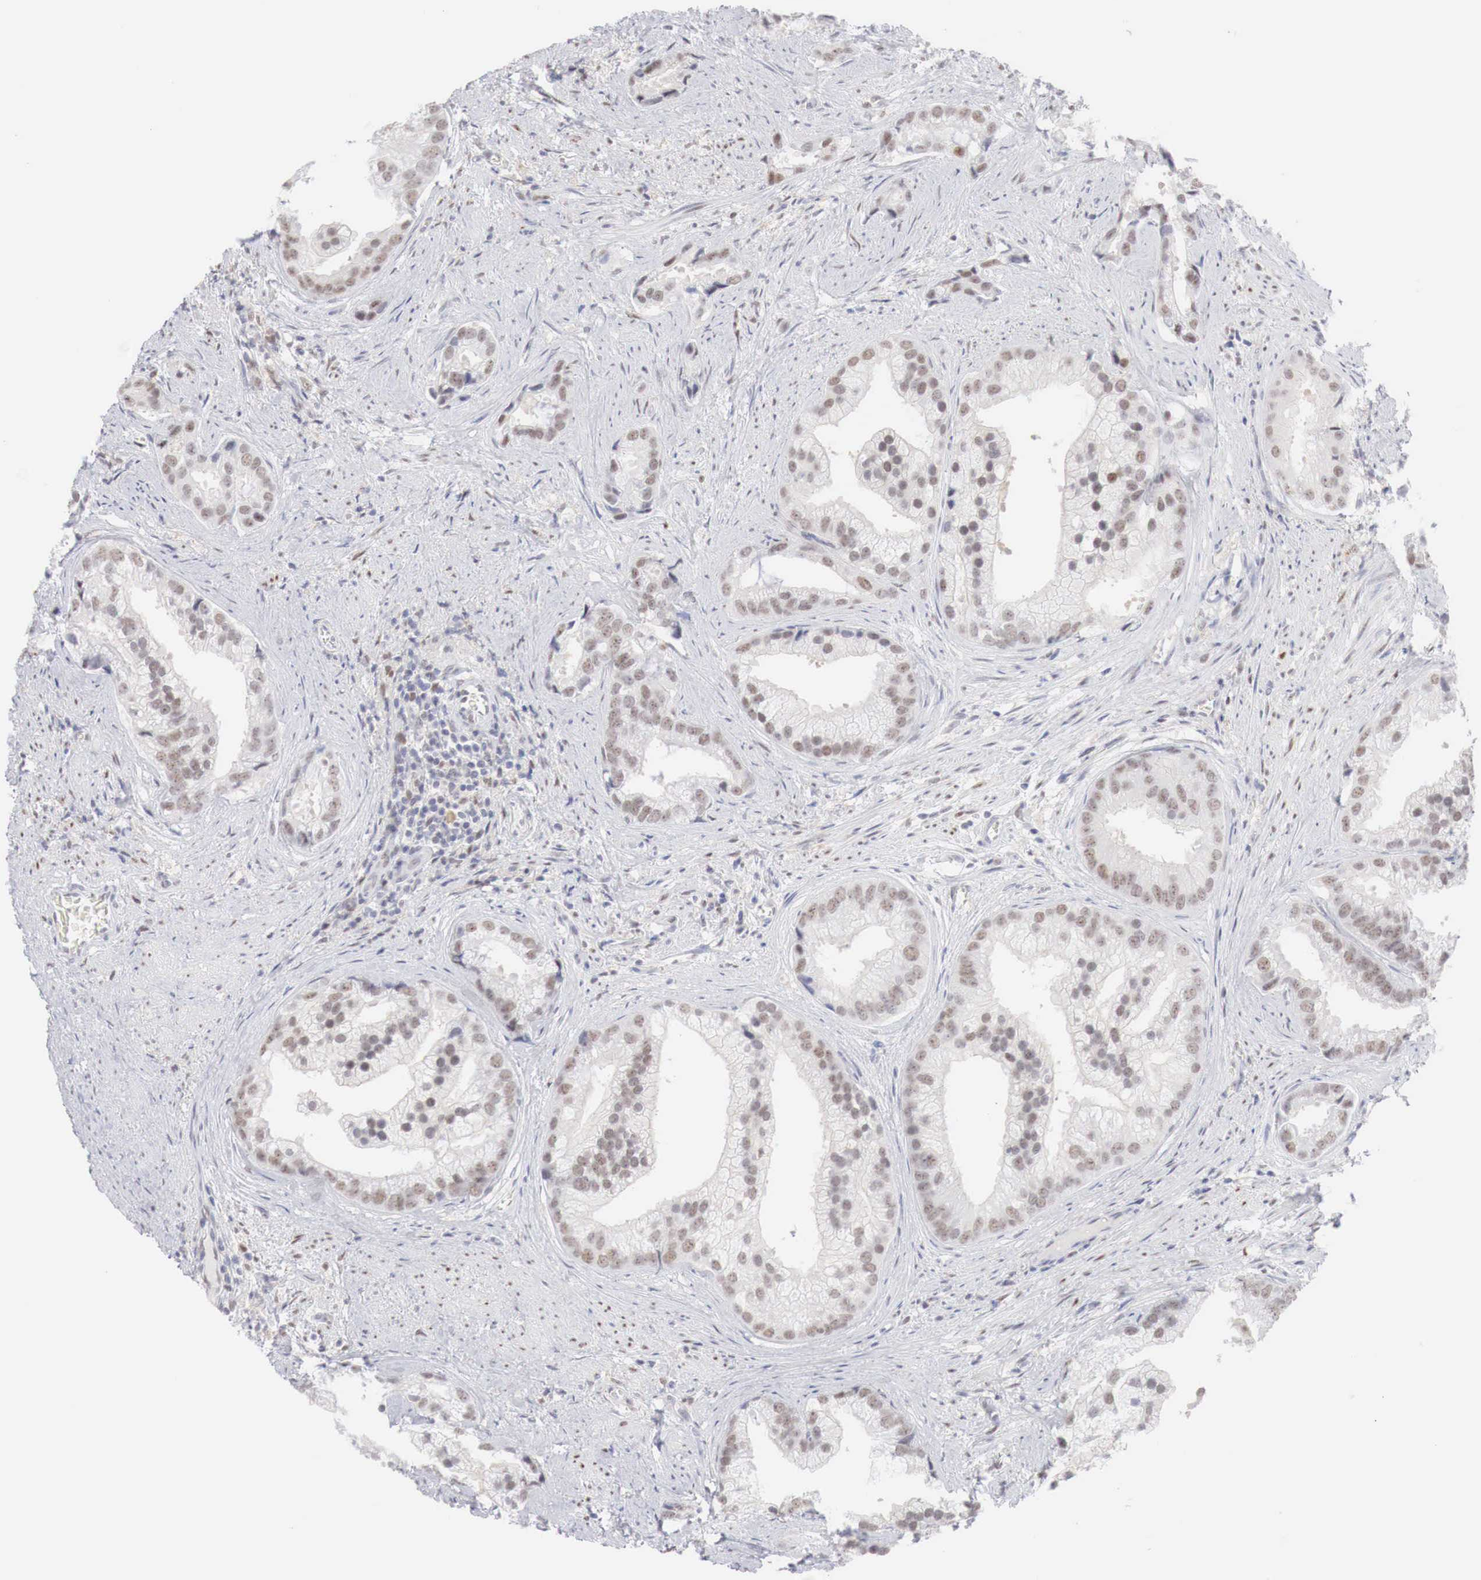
{"staining": {"intensity": "weak", "quantity": ">75%", "location": "nuclear"}, "tissue": "prostate cancer", "cell_type": "Tumor cells", "image_type": "cancer", "snomed": [{"axis": "morphology", "description": "Adenocarcinoma, Medium grade"}, {"axis": "topography", "description": "Prostate"}], "caption": "Prostate cancer (adenocarcinoma (medium-grade)) stained with DAB (3,3'-diaminobenzidine) IHC demonstrates low levels of weak nuclear positivity in approximately >75% of tumor cells.", "gene": "FOXP2", "patient": {"sex": "male", "age": 65}}